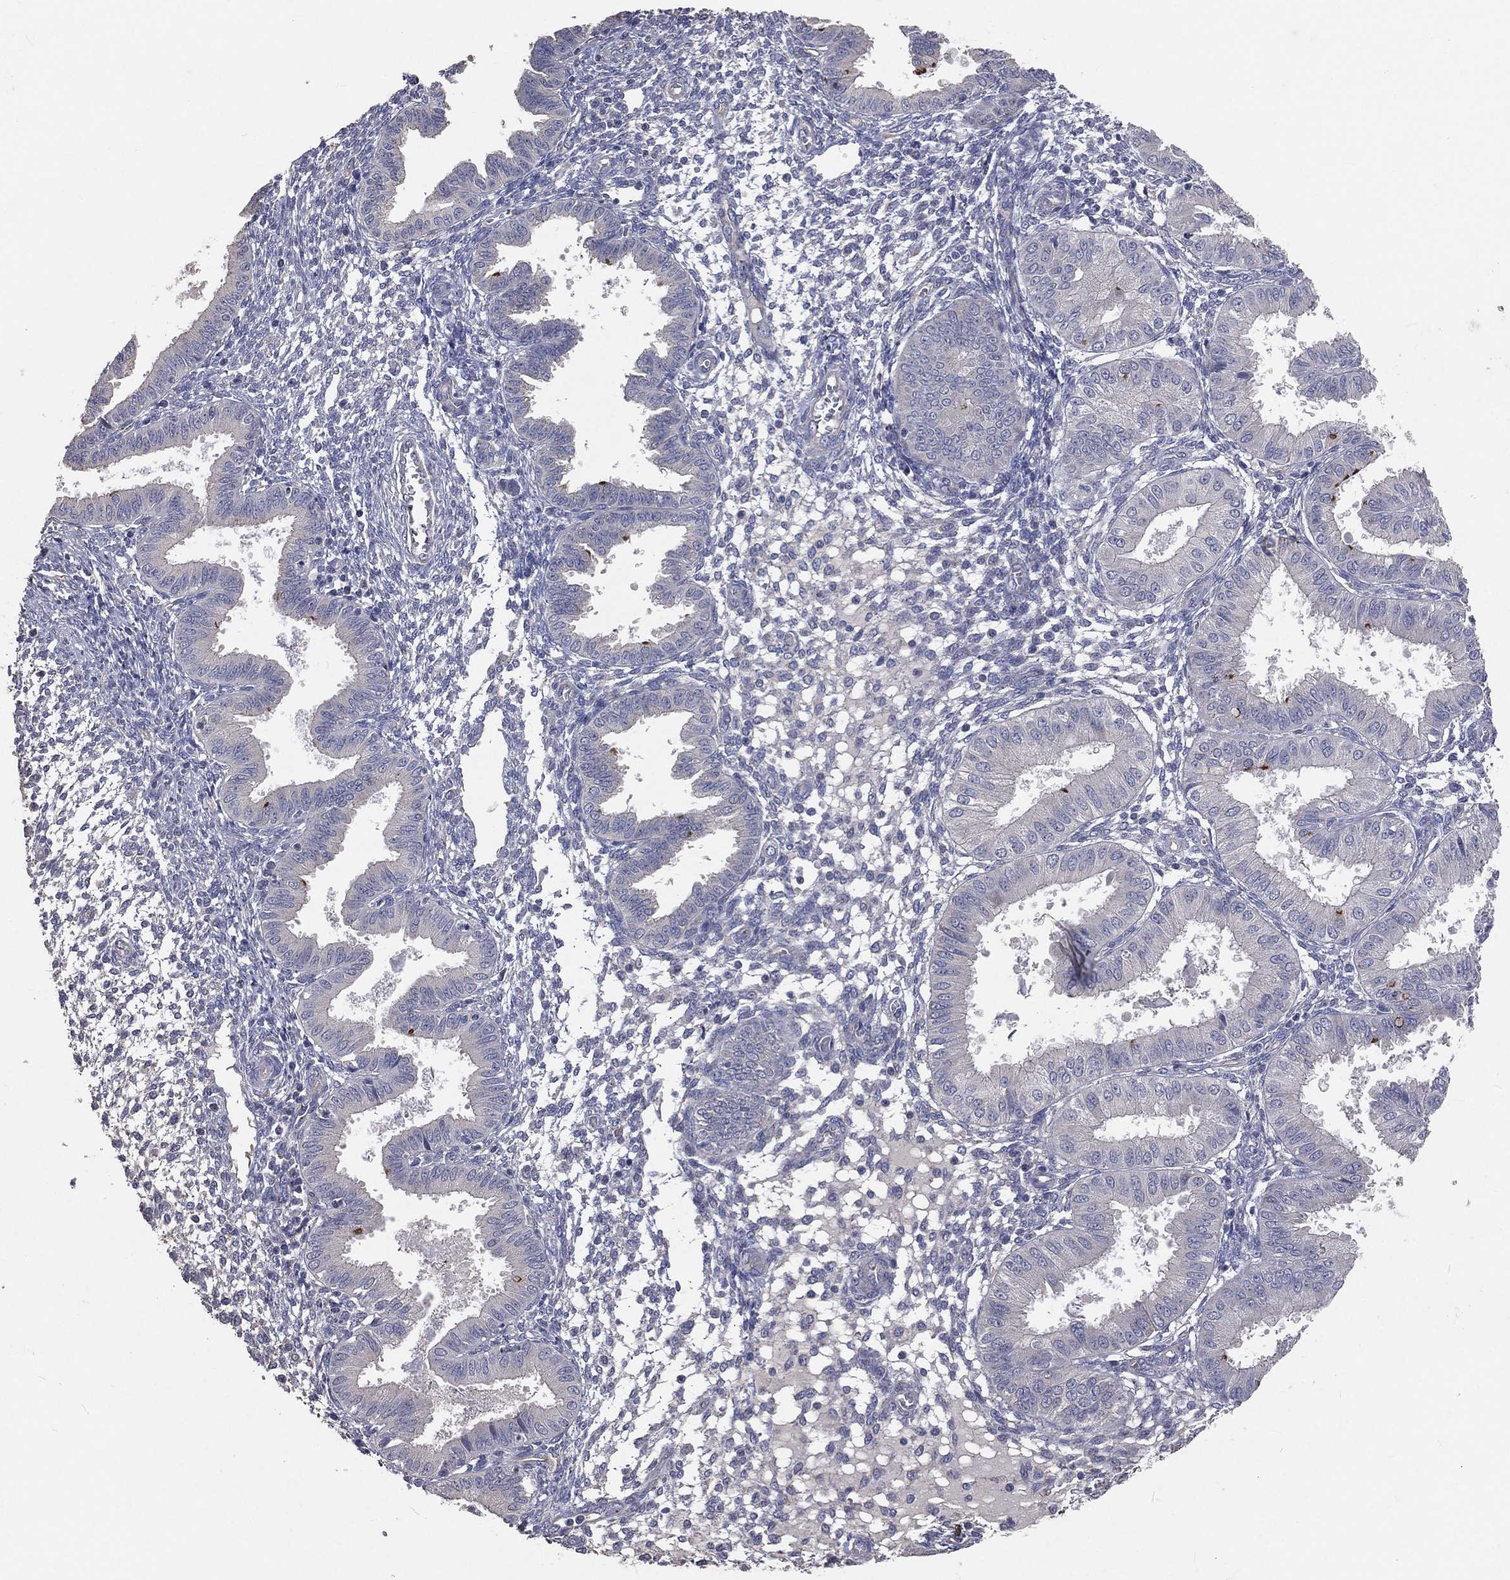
{"staining": {"intensity": "negative", "quantity": "none", "location": "none"}, "tissue": "endometrium", "cell_type": "Cells in endometrial stroma", "image_type": "normal", "snomed": [{"axis": "morphology", "description": "Normal tissue, NOS"}, {"axis": "topography", "description": "Endometrium"}], "caption": "There is no significant expression in cells in endometrial stroma of endometrium. The staining was performed using DAB (3,3'-diaminobenzidine) to visualize the protein expression in brown, while the nuclei were stained in blue with hematoxylin (Magnification: 20x).", "gene": "CROCC", "patient": {"sex": "female", "age": 43}}